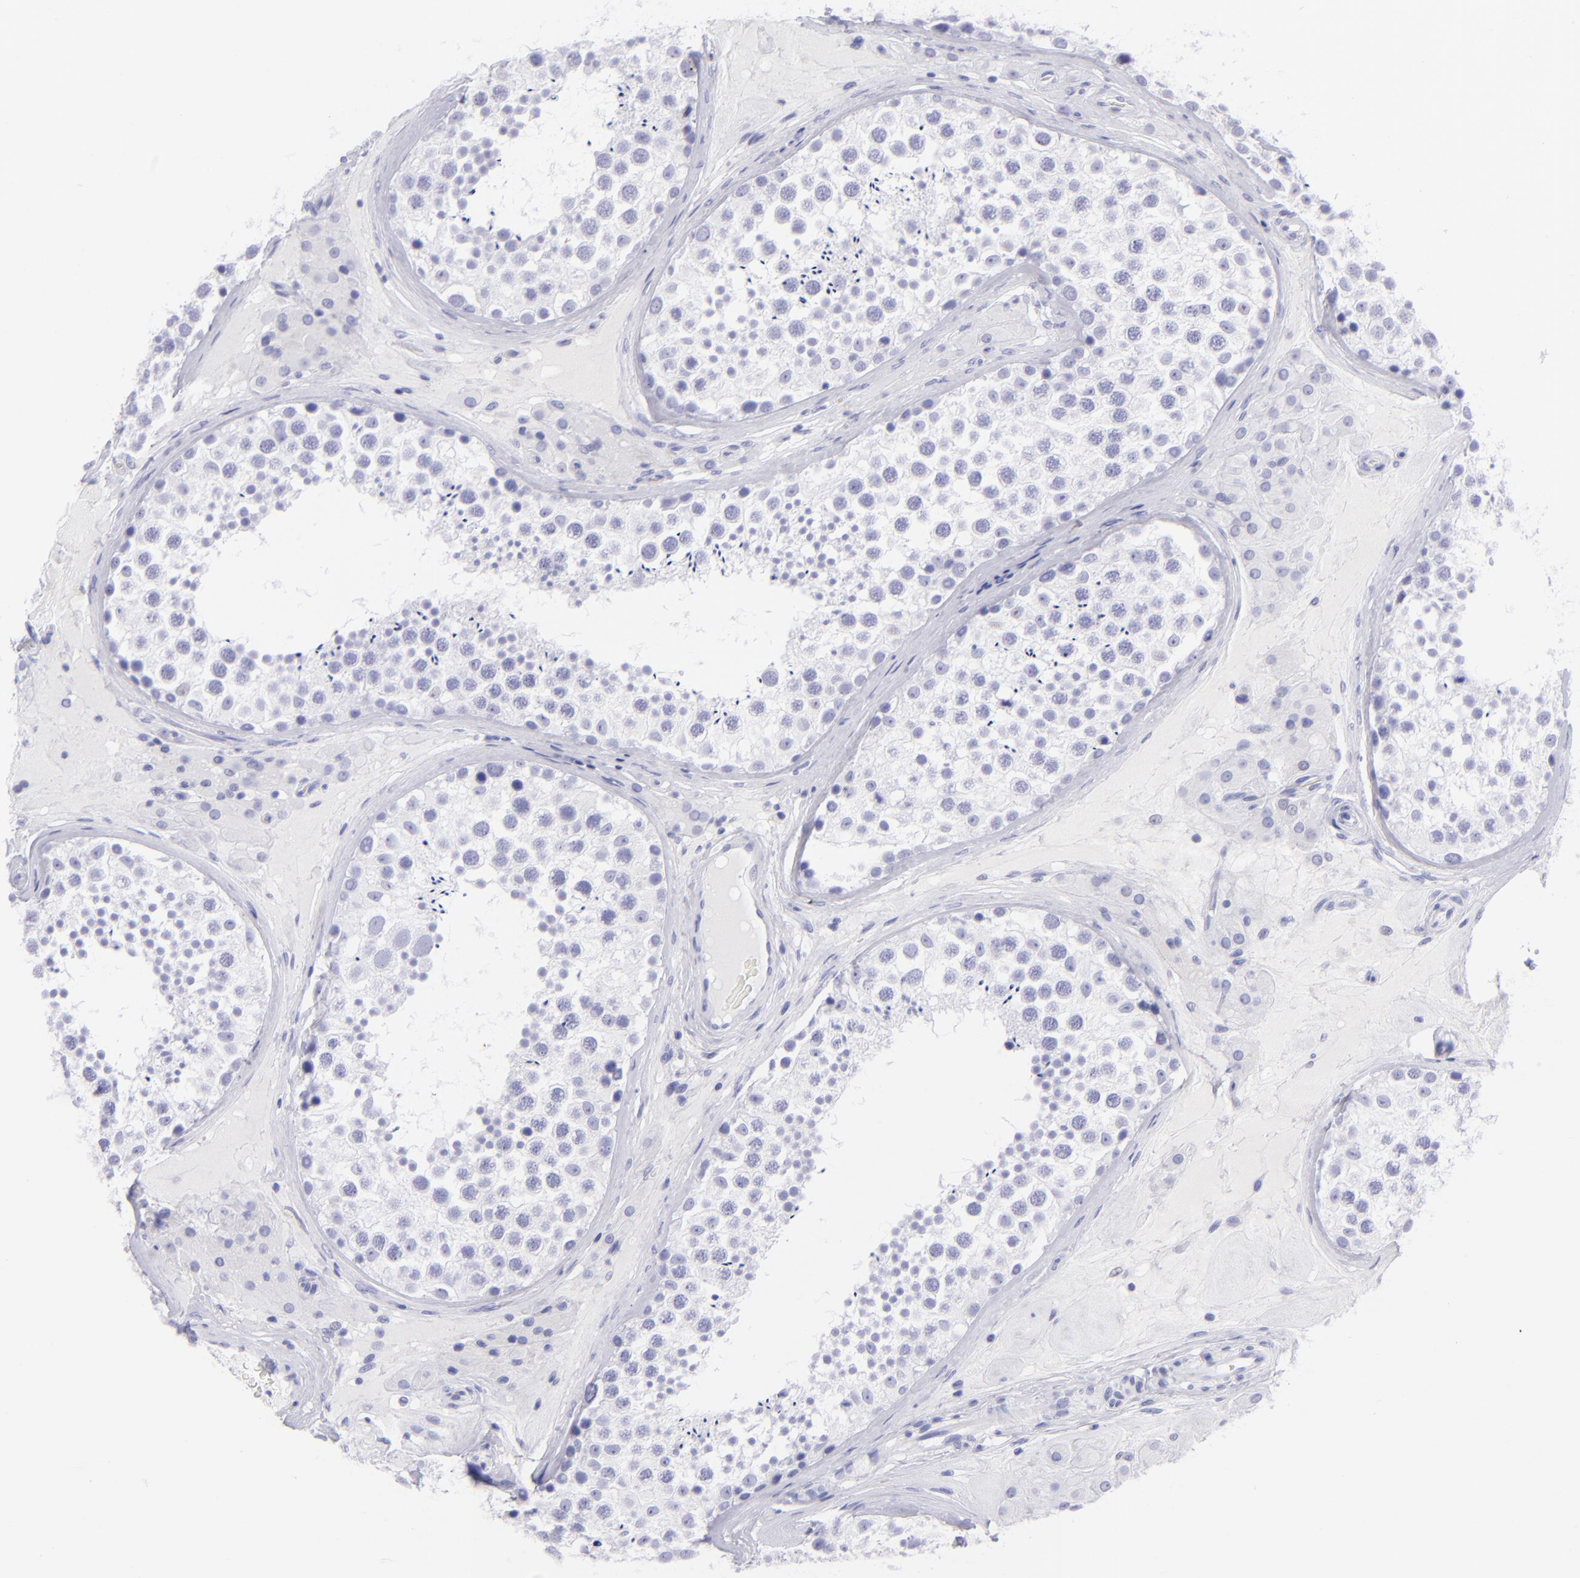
{"staining": {"intensity": "negative", "quantity": "none", "location": "none"}, "tissue": "testis", "cell_type": "Cells in seminiferous ducts", "image_type": "normal", "snomed": [{"axis": "morphology", "description": "Normal tissue, NOS"}, {"axis": "topography", "description": "Testis"}], "caption": "Cells in seminiferous ducts show no significant protein positivity in normal testis. The staining is performed using DAB (3,3'-diaminobenzidine) brown chromogen with nuclei counter-stained in using hematoxylin.", "gene": "SLC1A3", "patient": {"sex": "male", "age": 46}}